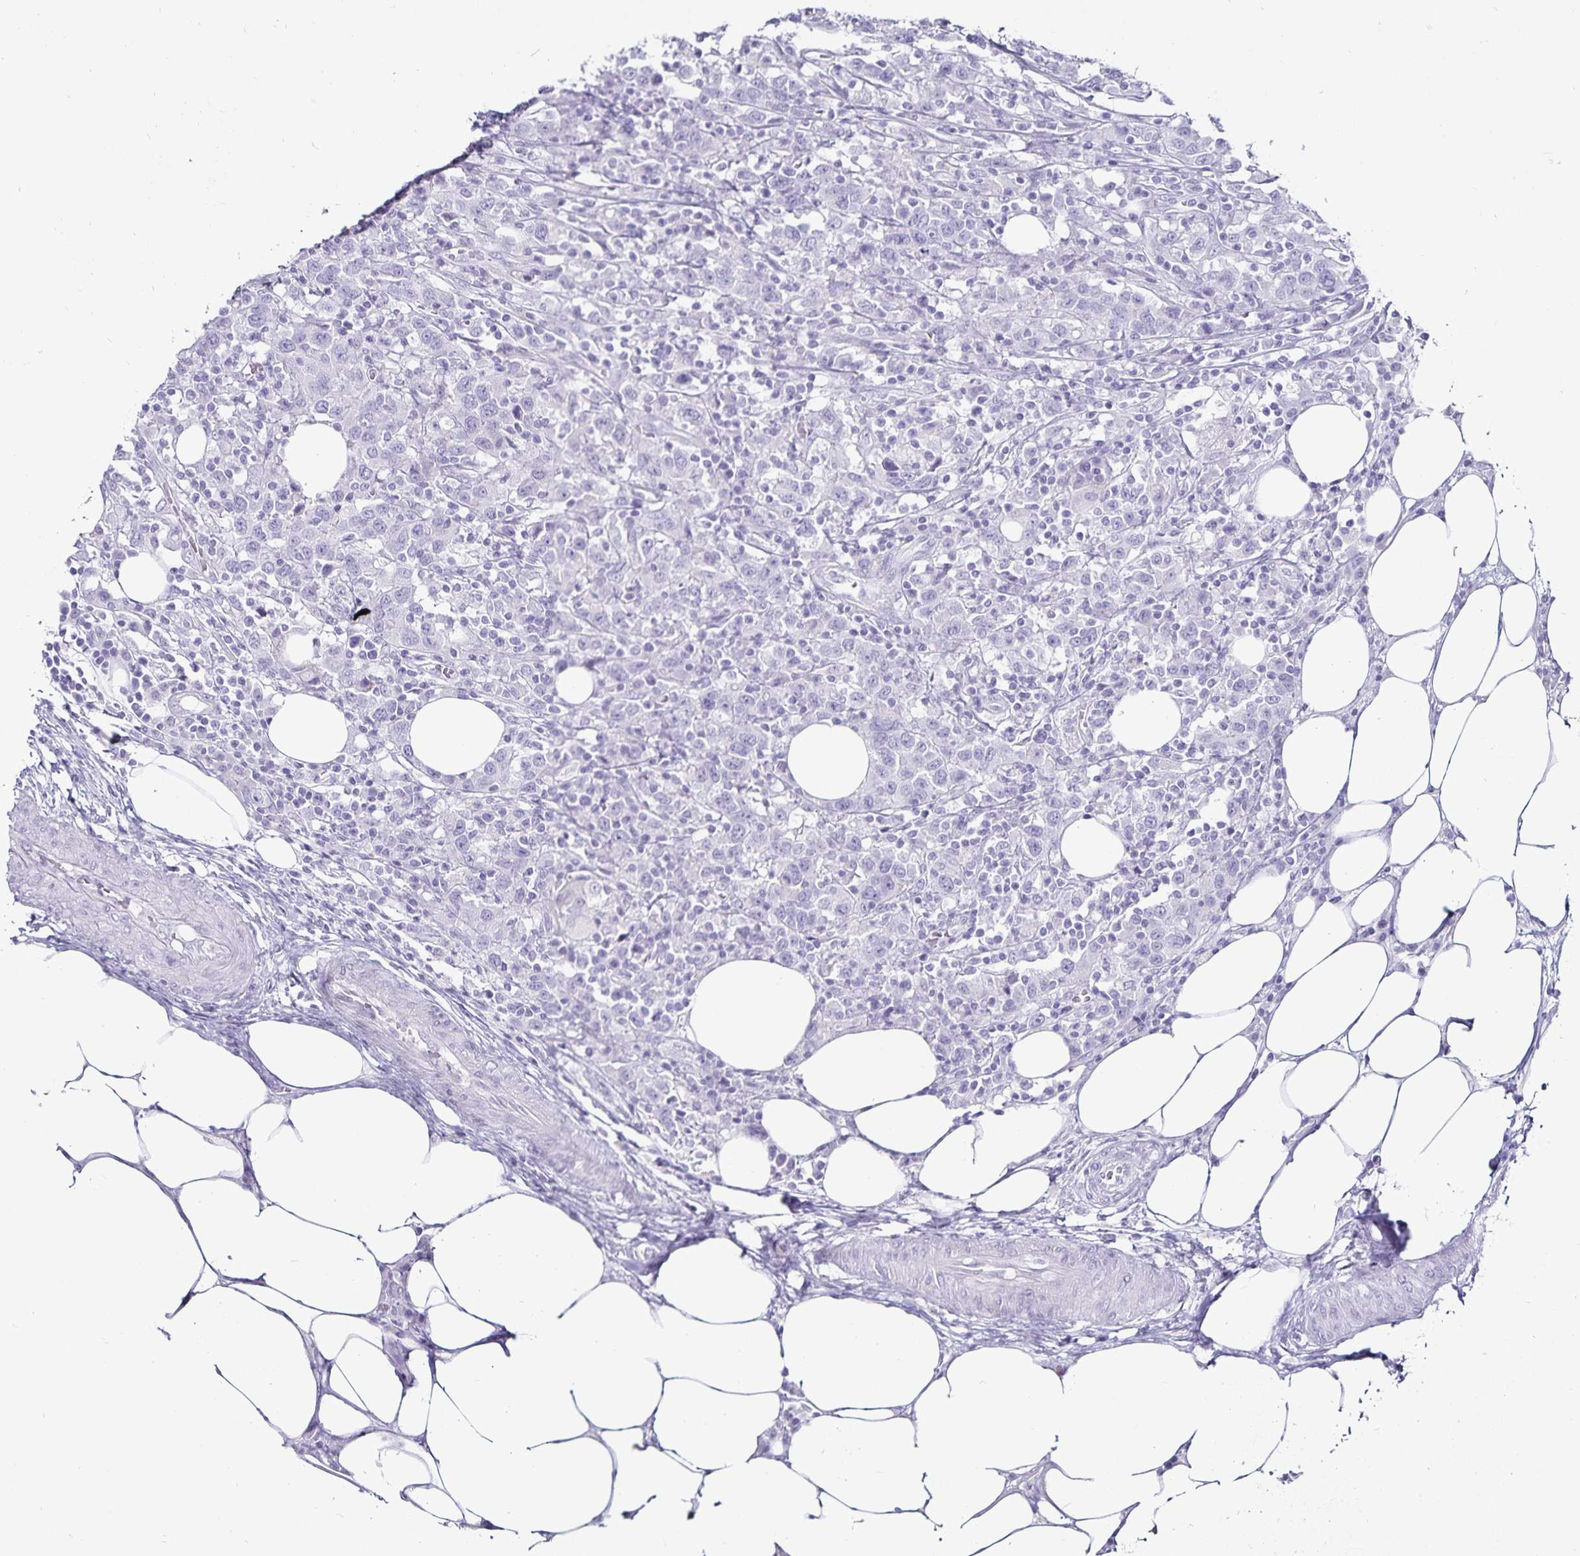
{"staining": {"intensity": "negative", "quantity": "none", "location": "none"}, "tissue": "urothelial cancer", "cell_type": "Tumor cells", "image_type": "cancer", "snomed": [{"axis": "morphology", "description": "Urothelial carcinoma, High grade"}, {"axis": "topography", "description": "Urinary bladder"}], "caption": "Immunohistochemical staining of human urothelial carcinoma (high-grade) demonstrates no significant expression in tumor cells.", "gene": "DEFA6", "patient": {"sex": "male", "age": 61}}